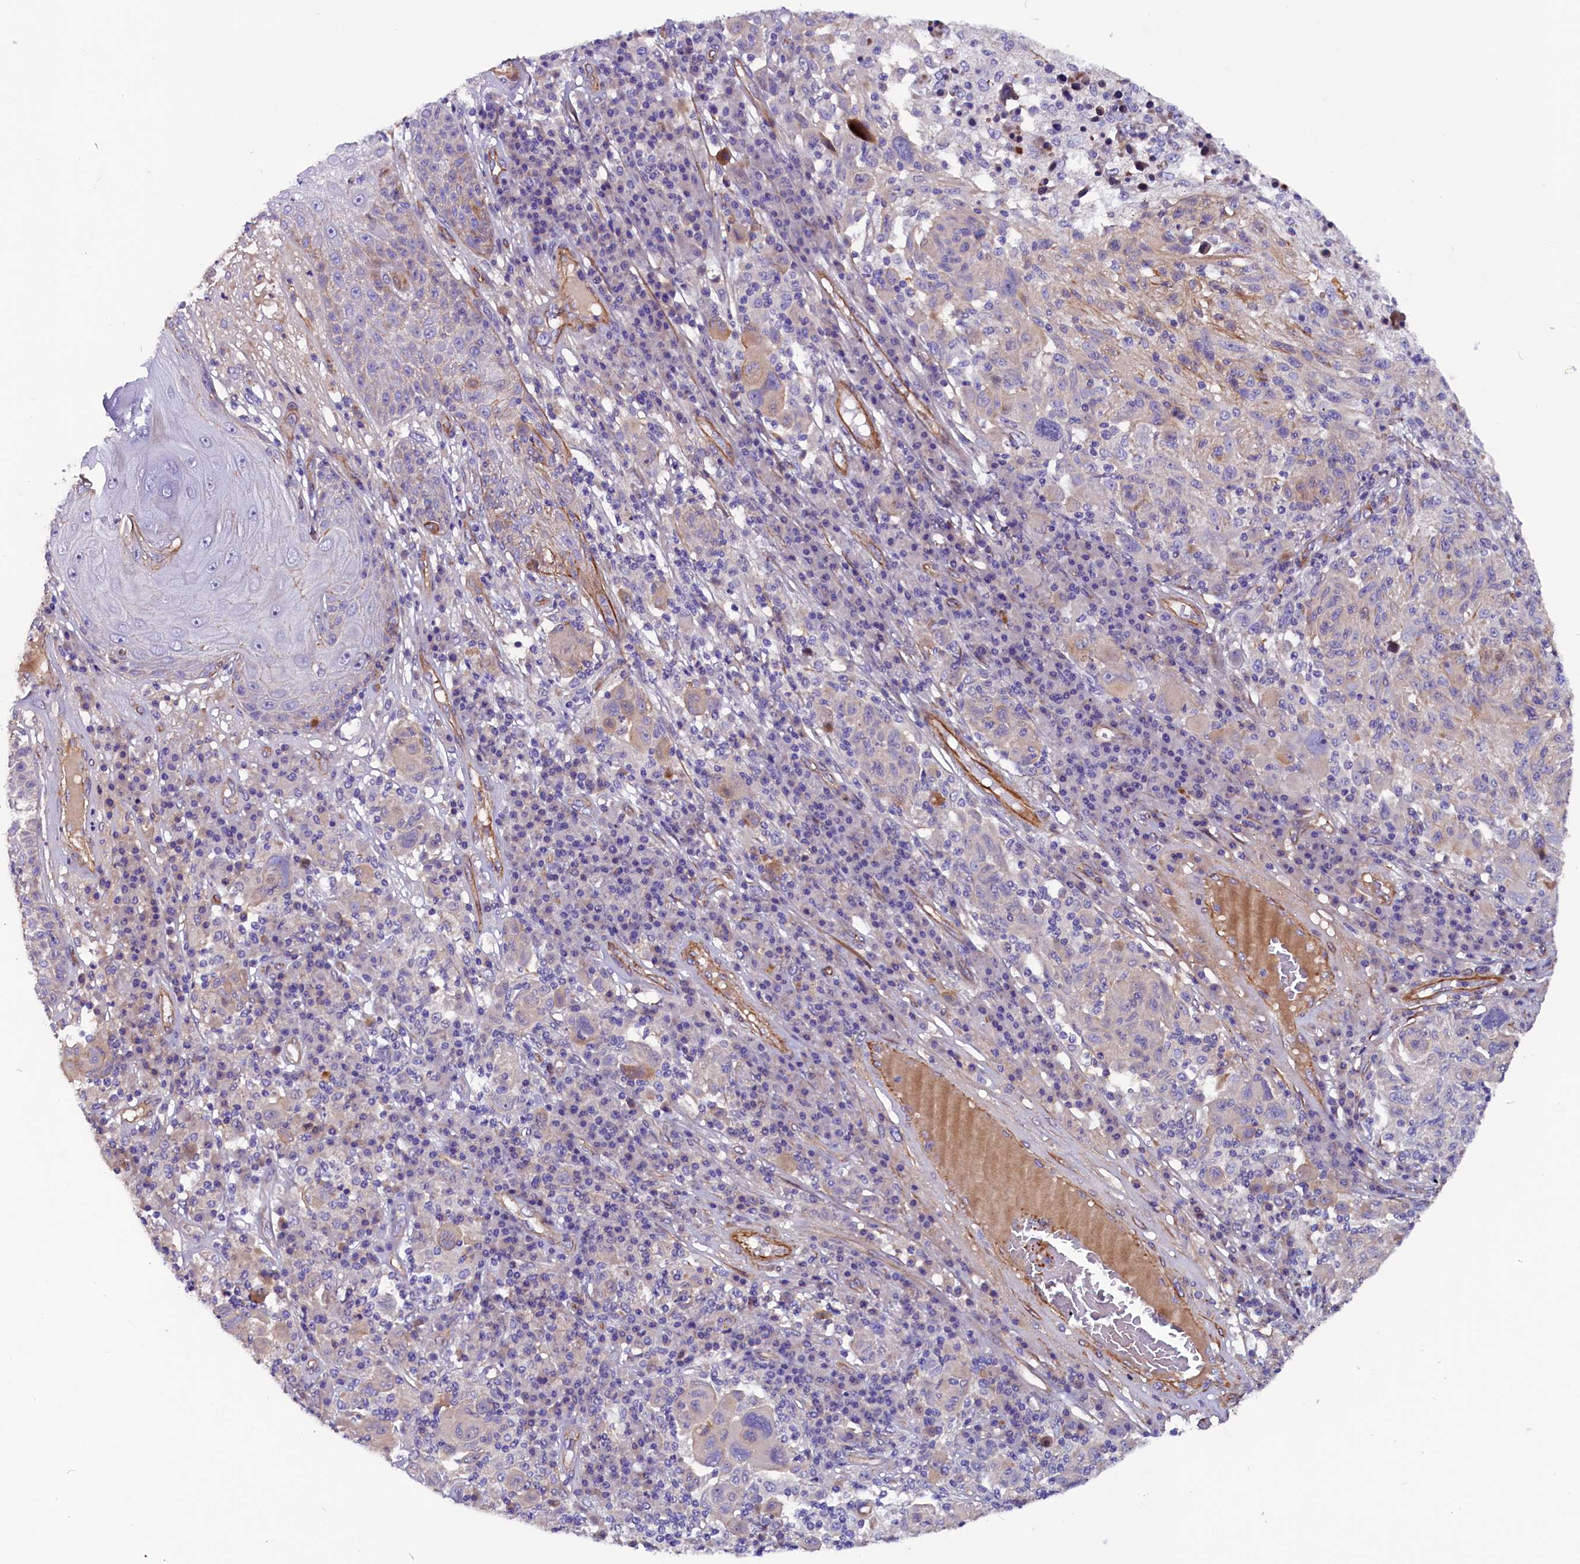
{"staining": {"intensity": "negative", "quantity": "none", "location": "none"}, "tissue": "melanoma", "cell_type": "Tumor cells", "image_type": "cancer", "snomed": [{"axis": "morphology", "description": "Malignant melanoma, NOS"}, {"axis": "topography", "description": "Skin"}], "caption": "Immunohistochemistry (IHC) histopathology image of neoplastic tissue: malignant melanoma stained with DAB reveals no significant protein positivity in tumor cells. Nuclei are stained in blue.", "gene": "ZNF749", "patient": {"sex": "male", "age": 53}}